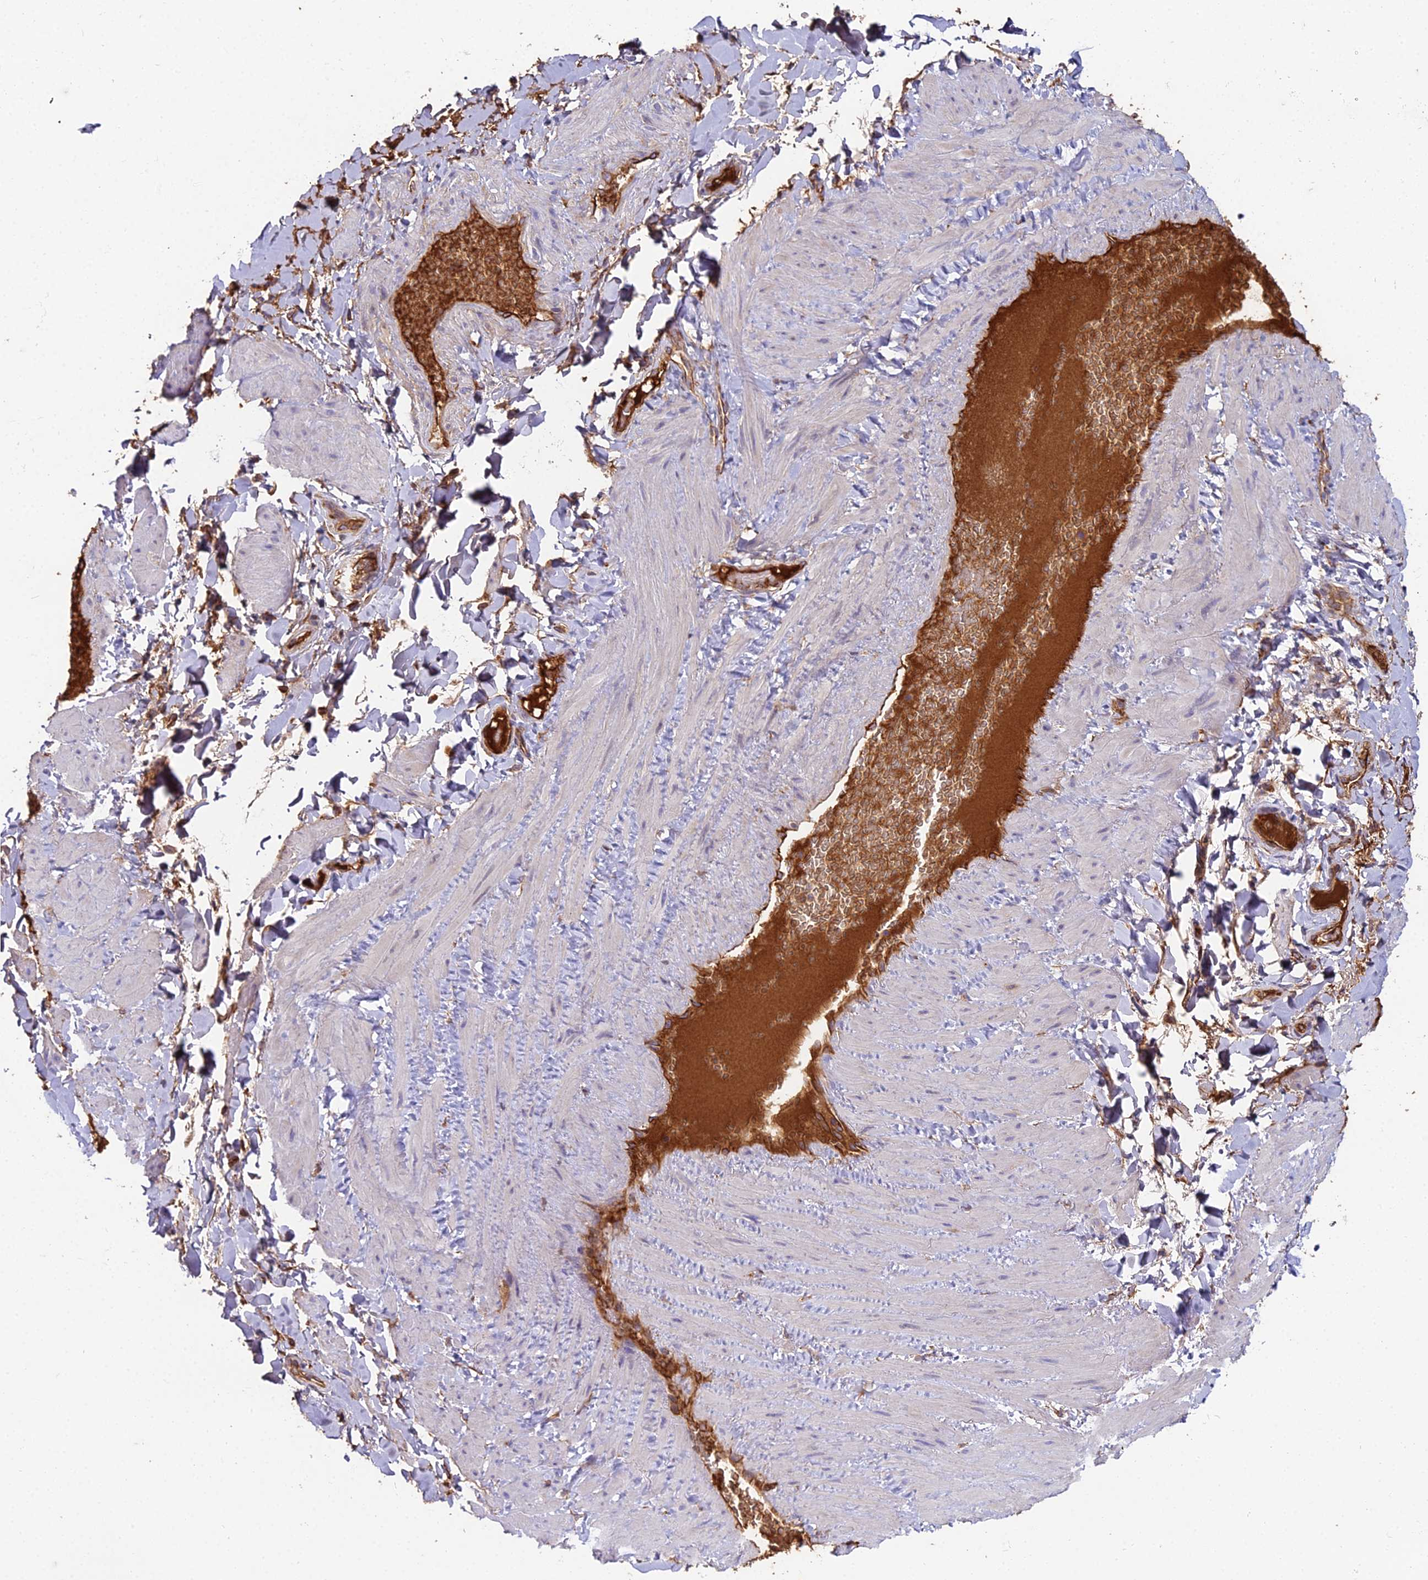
{"staining": {"intensity": "moderate", "quantity": ">75%", "location": "cytoplasmic/membranous"}, "tissue": "adipose tissue", "cell_type": "Adipocytes", "image_type": "normal", "snomed": [{"axis": "morphology", "description": "Normal tissue, NOS"}, {"axis": "topography", "description": "Soft tissue"}, {"axis": "topography", "description": "Vascular tissue"}], "caption": "Immunohistochemistry of benign human adipose tissue shows medium levels of moderate cytoplasmic/membranous positivity in about >75% of adipocytes.", "gene": "BEX4", "patient": {"sex": "male", "age": 54}}